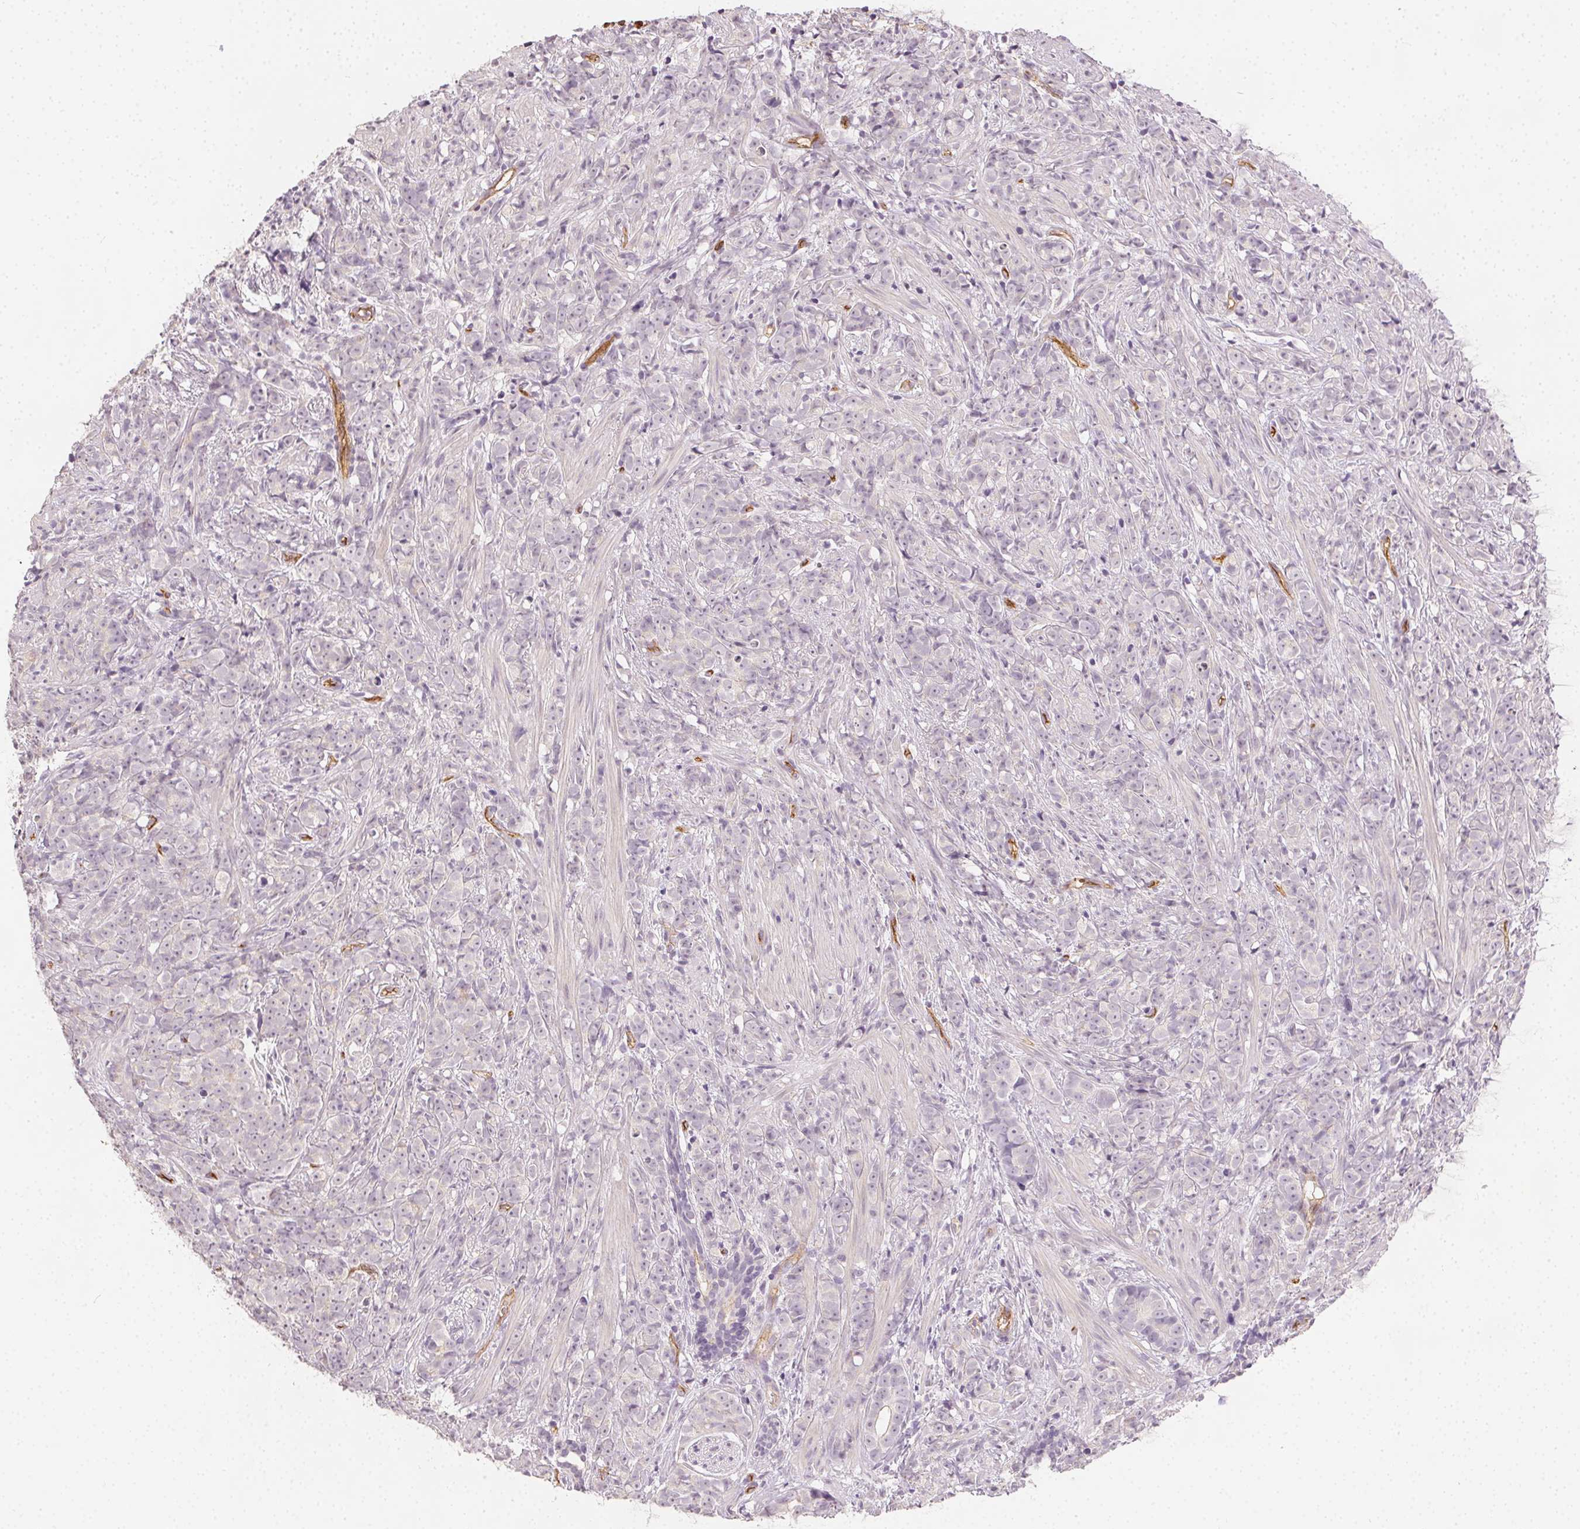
{"staining": {"intensity": "negative", "quantity": "none", "location": "none"}, "tissue": "prostate cancer", "cell_type": "Tumor cells", "image_type": "cancer", "snomed": [{"axis": "morphology", "description": "Adenocarcinoma, High grade"}, {"axis": "topography", "description": "Prostate"}], "caption": "Prostate cancer was stained to show a protein in brown. There is no significant positivity in tumor cells. (DAB IHC visualized using brightfield microscopy, high magnification).", "gene": "PODXL", "patient": {"sex": "male", "age": 81}}